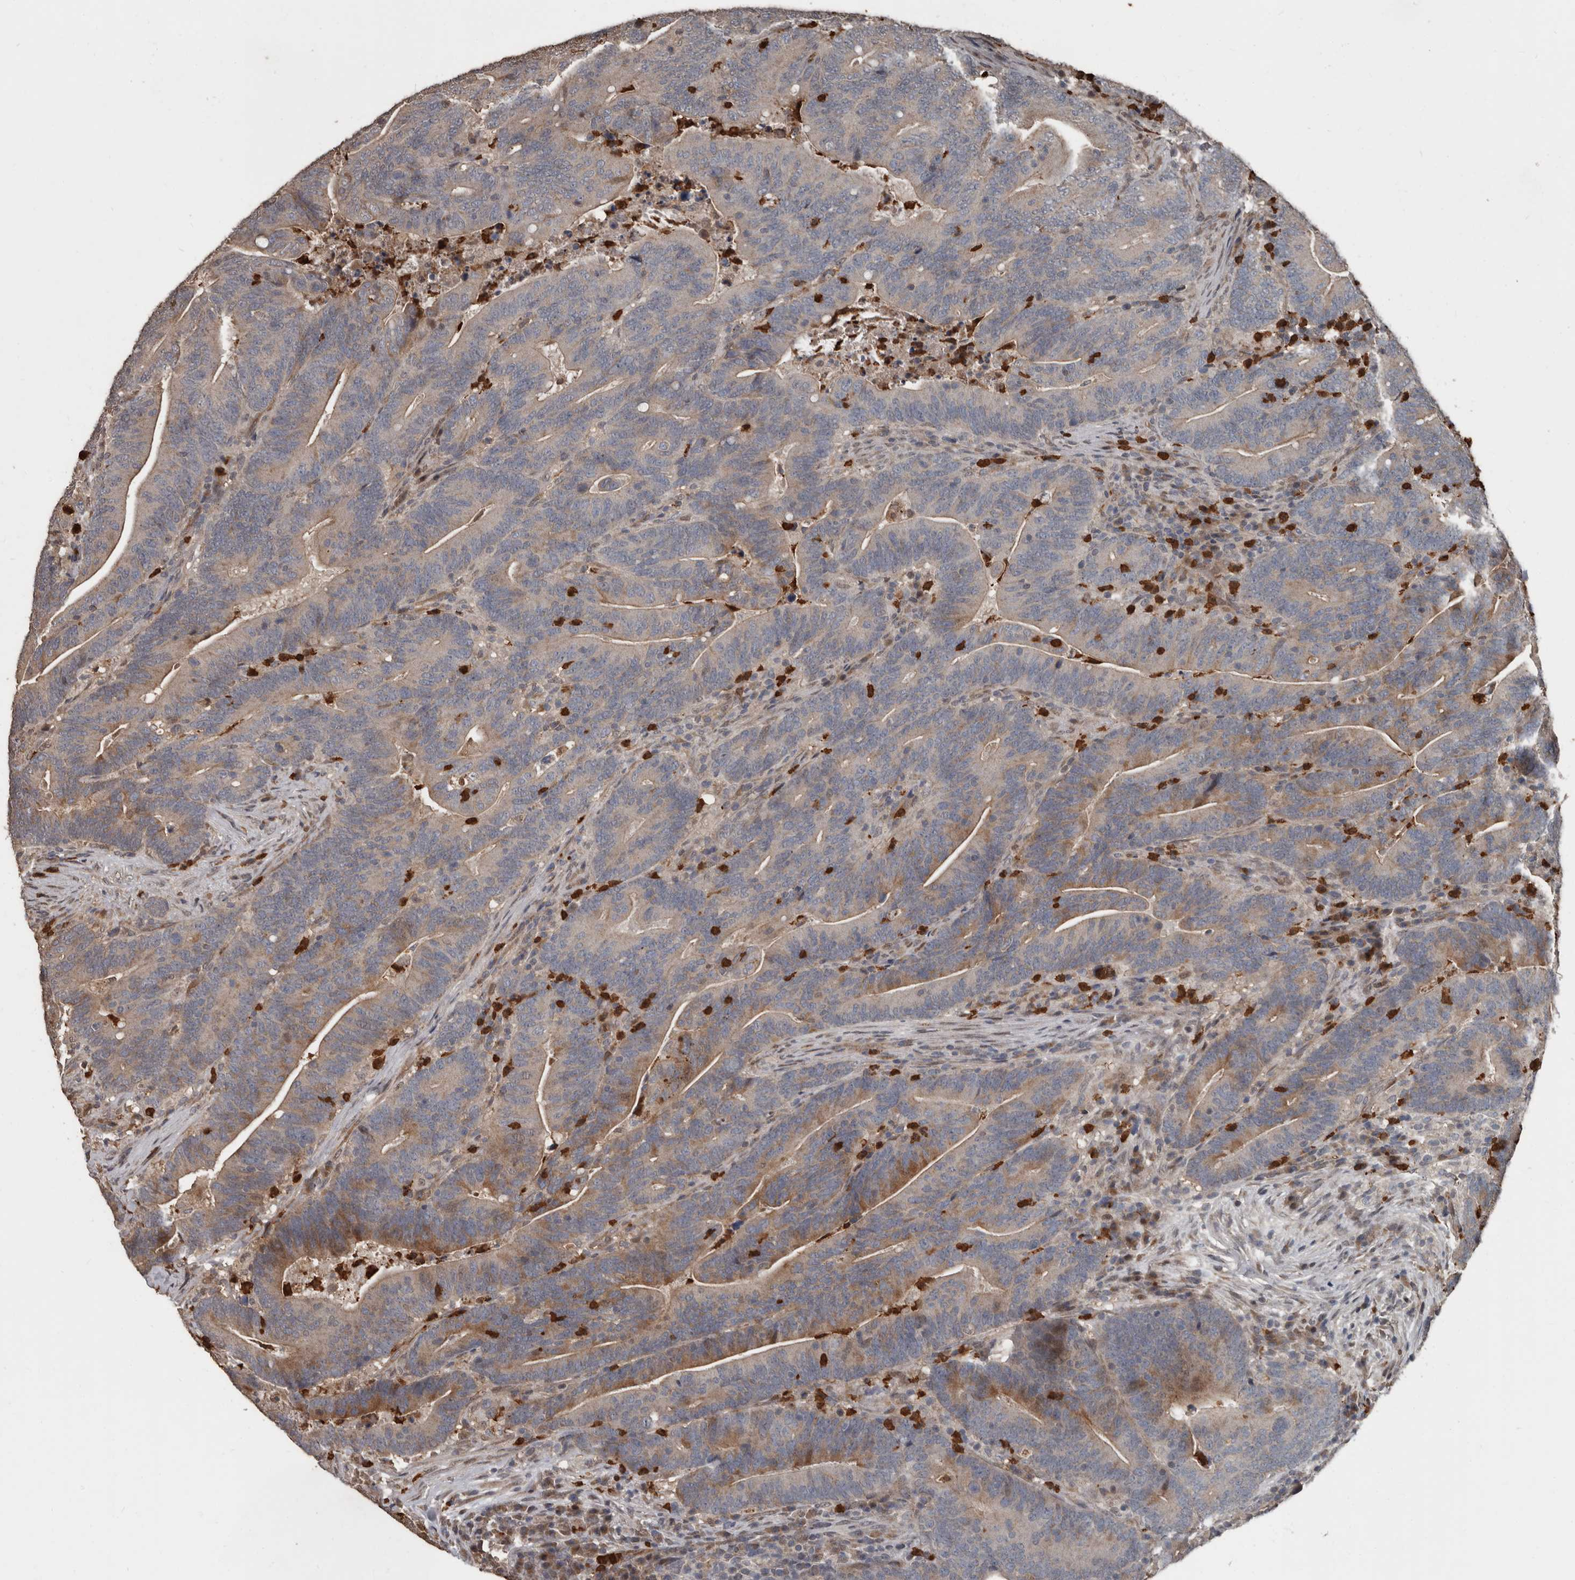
{"staining": {"intensity": "moderate", "quantity": "<25%", "location": "cytoplasmic/membranous"}, "tissue": "colorectal cancer", "cell_type": "Tumor cells", "image_type": "cancer", "snomed": [{"axis": "morphology", "description": "Adenocarcinoma, NOS"}, {"axis": "topography", "description": "Colon"}], "caption": "Approximately <25% of tumor cells in human colorectal adenocarcinoma display moderate cytoplasmic/membranous protein expression as visualized by brown immunohistochemical staining.", "gene": "FSBP", "patient": {"sex": "female", "age": 66}}